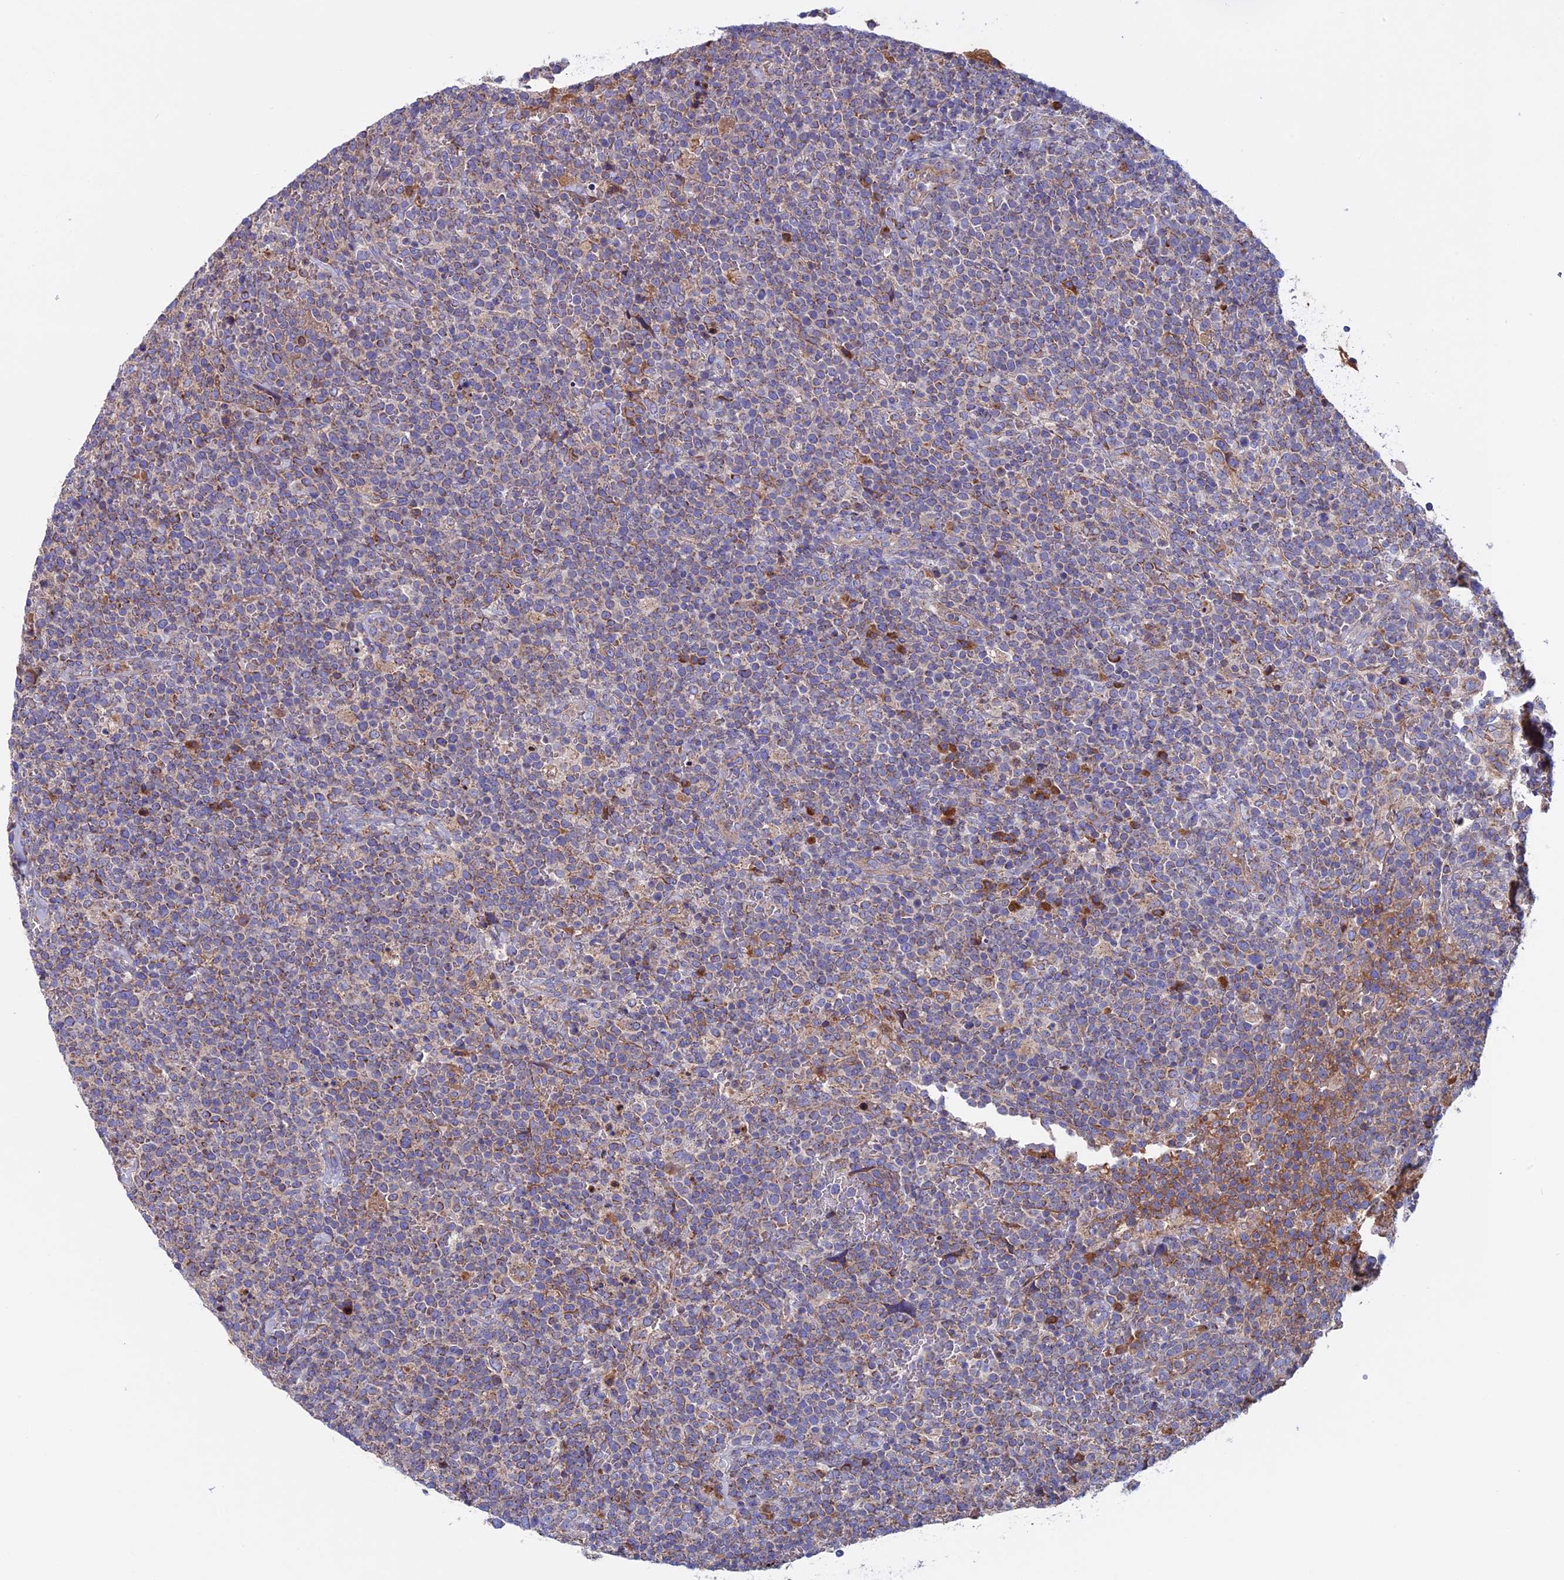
{"staining": {"intensity": "moderate", "quantity": ">75%", "location": "cytoplasmic/membranous"}, "tissue": "lymphoma", "cell_type": "Tumor cells", "image_type": "cancer", "snomed": [{"axis": "morphology", "description": "Malignant lymphoma, non-Hodgkin's type, High grade"}, {"axis": "topography", "description": "Lymph node"}], "caption": "Protein staining of lymphoma tissue shows moderate cytoplasmic/membranous staining in approximately >75% of tumor cells.", "gene": "SLC15A5", "patient": {"sex": "male", "age": 61}}